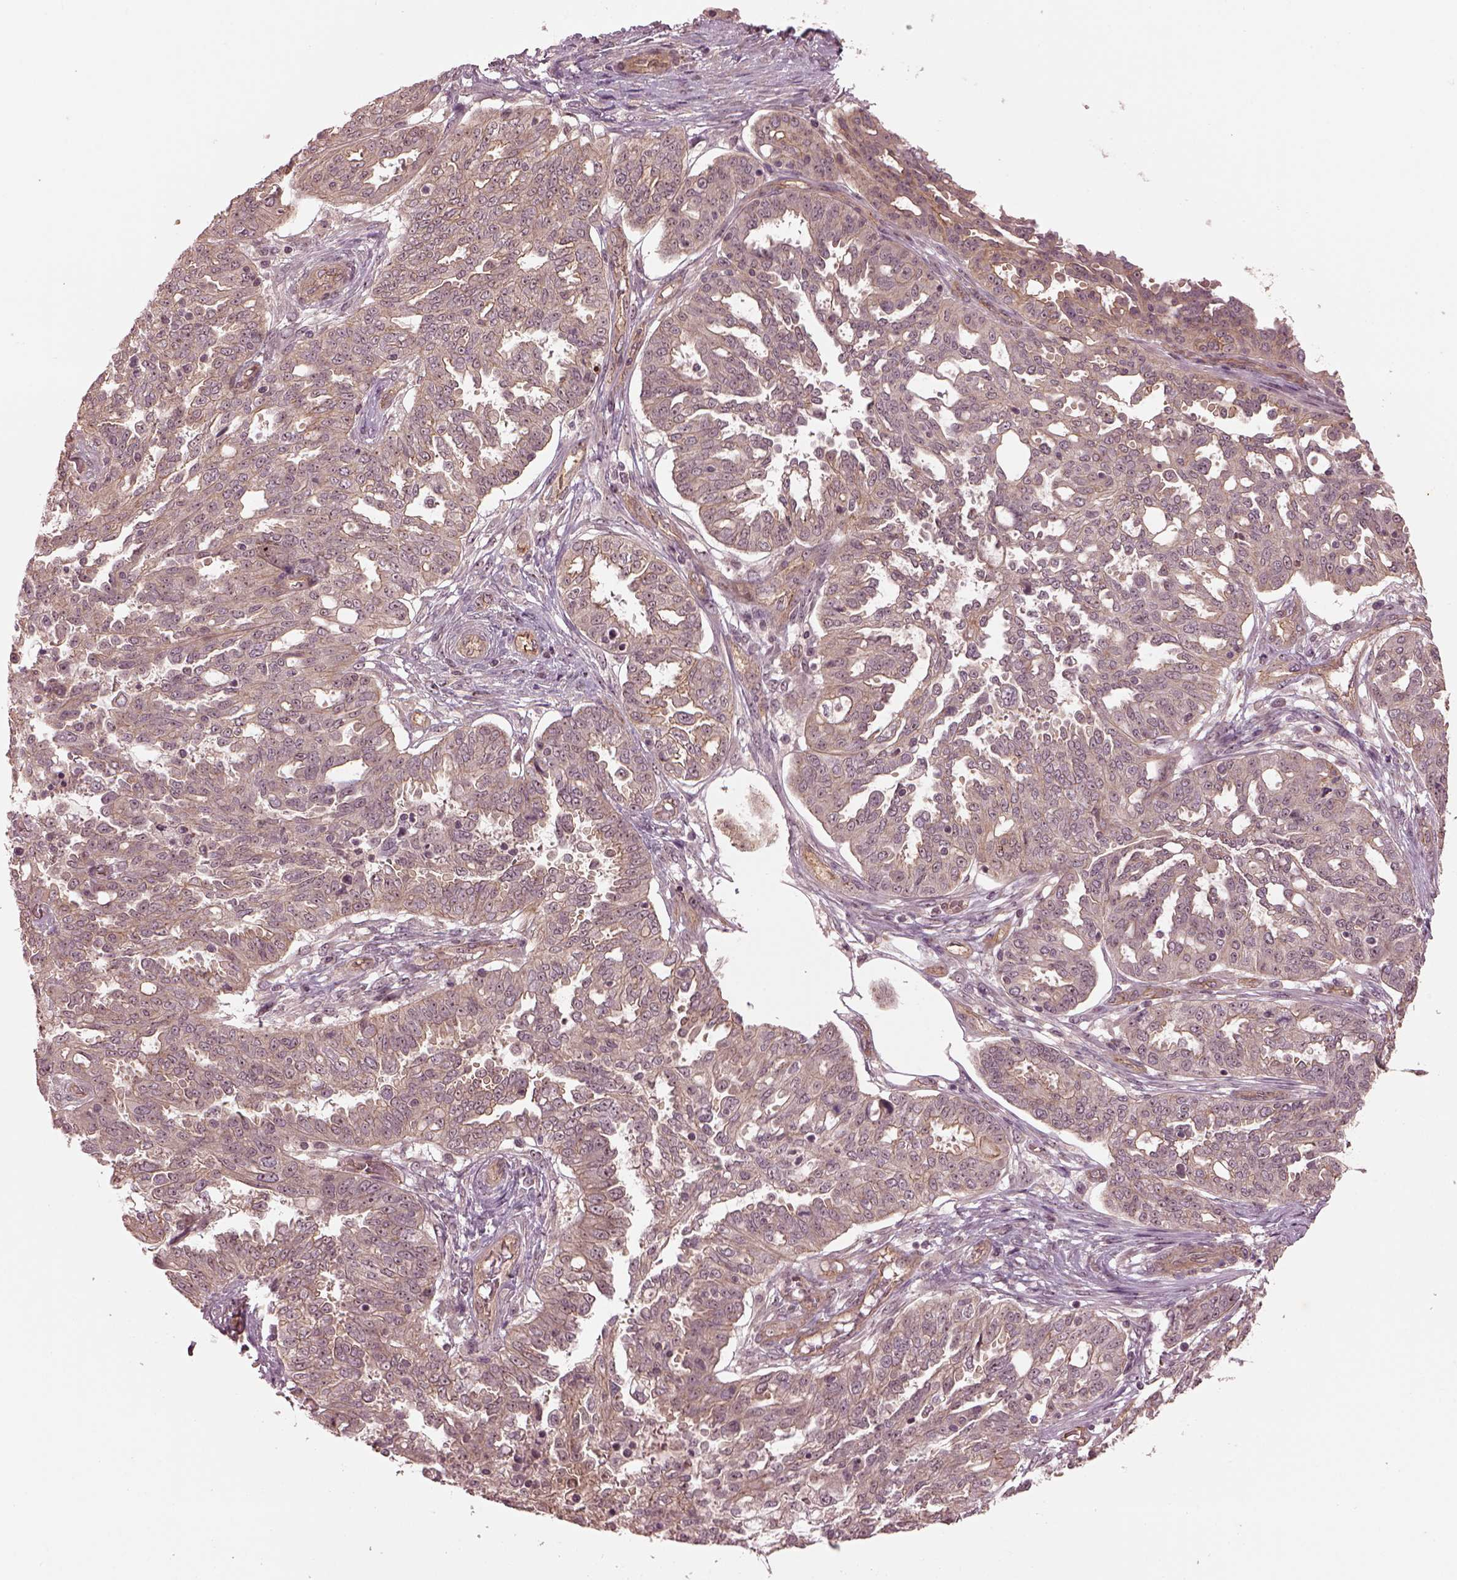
{"staining": {"intensity": "weak", "quantity": "25%-75%", "location": "nuclear"}, "tissue": "ovarian cancer", "cell_type": "Tumor cells", "image_type": "cancer", "snomed": [{"axis": "morphology", "description": "Cystadenocarcinoma, serous, NOS"}, {"axis": "topography", "description": "Ovary"}], "caption": "This image exhibits immunohistochemistry staining of ovarian cancer (serous cystadenocarcinoma), with low weak nuclear staining in approximately 25%-75% of tumor cells.", "gene": "GNRH1", "patient": {"sex": "female", "age": 67}}